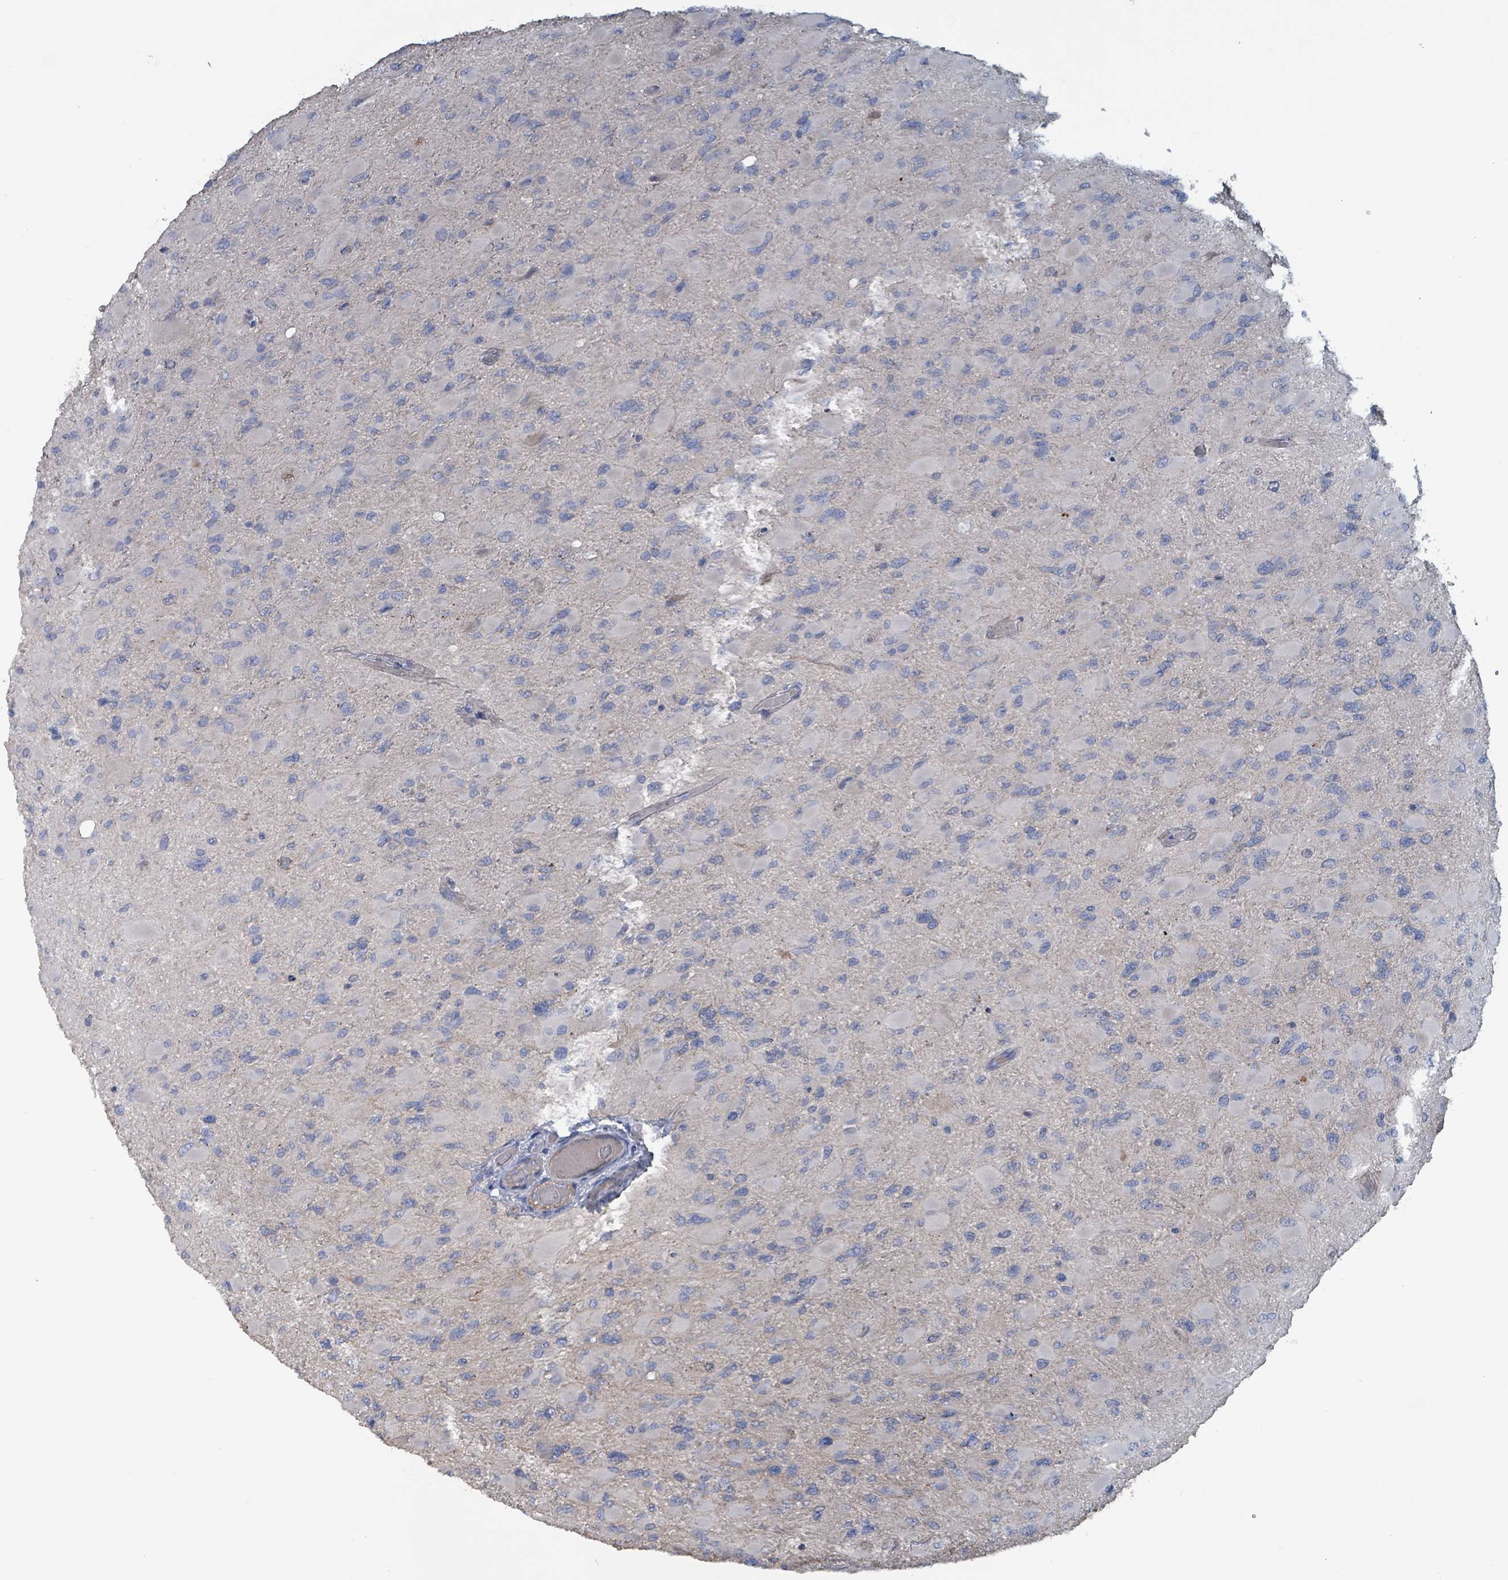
{"staining": {"intensity": "negative", "quantity": "none", "location": "none"}, "tissue": "glioma", "cell_type": "Tumor cells", "image_type": "cancer", "snomed": [{"axis": "morphology", "description": "Glioma, malignant, High grade"}, {"axis": "topography", "description": "Cerebral cortex"}], "caption": "Protein analysis of glioma reveals no significant positivity in tumor cells.", "gene": "TAAR5", "patient": {"sex": "female", "age": 36}}